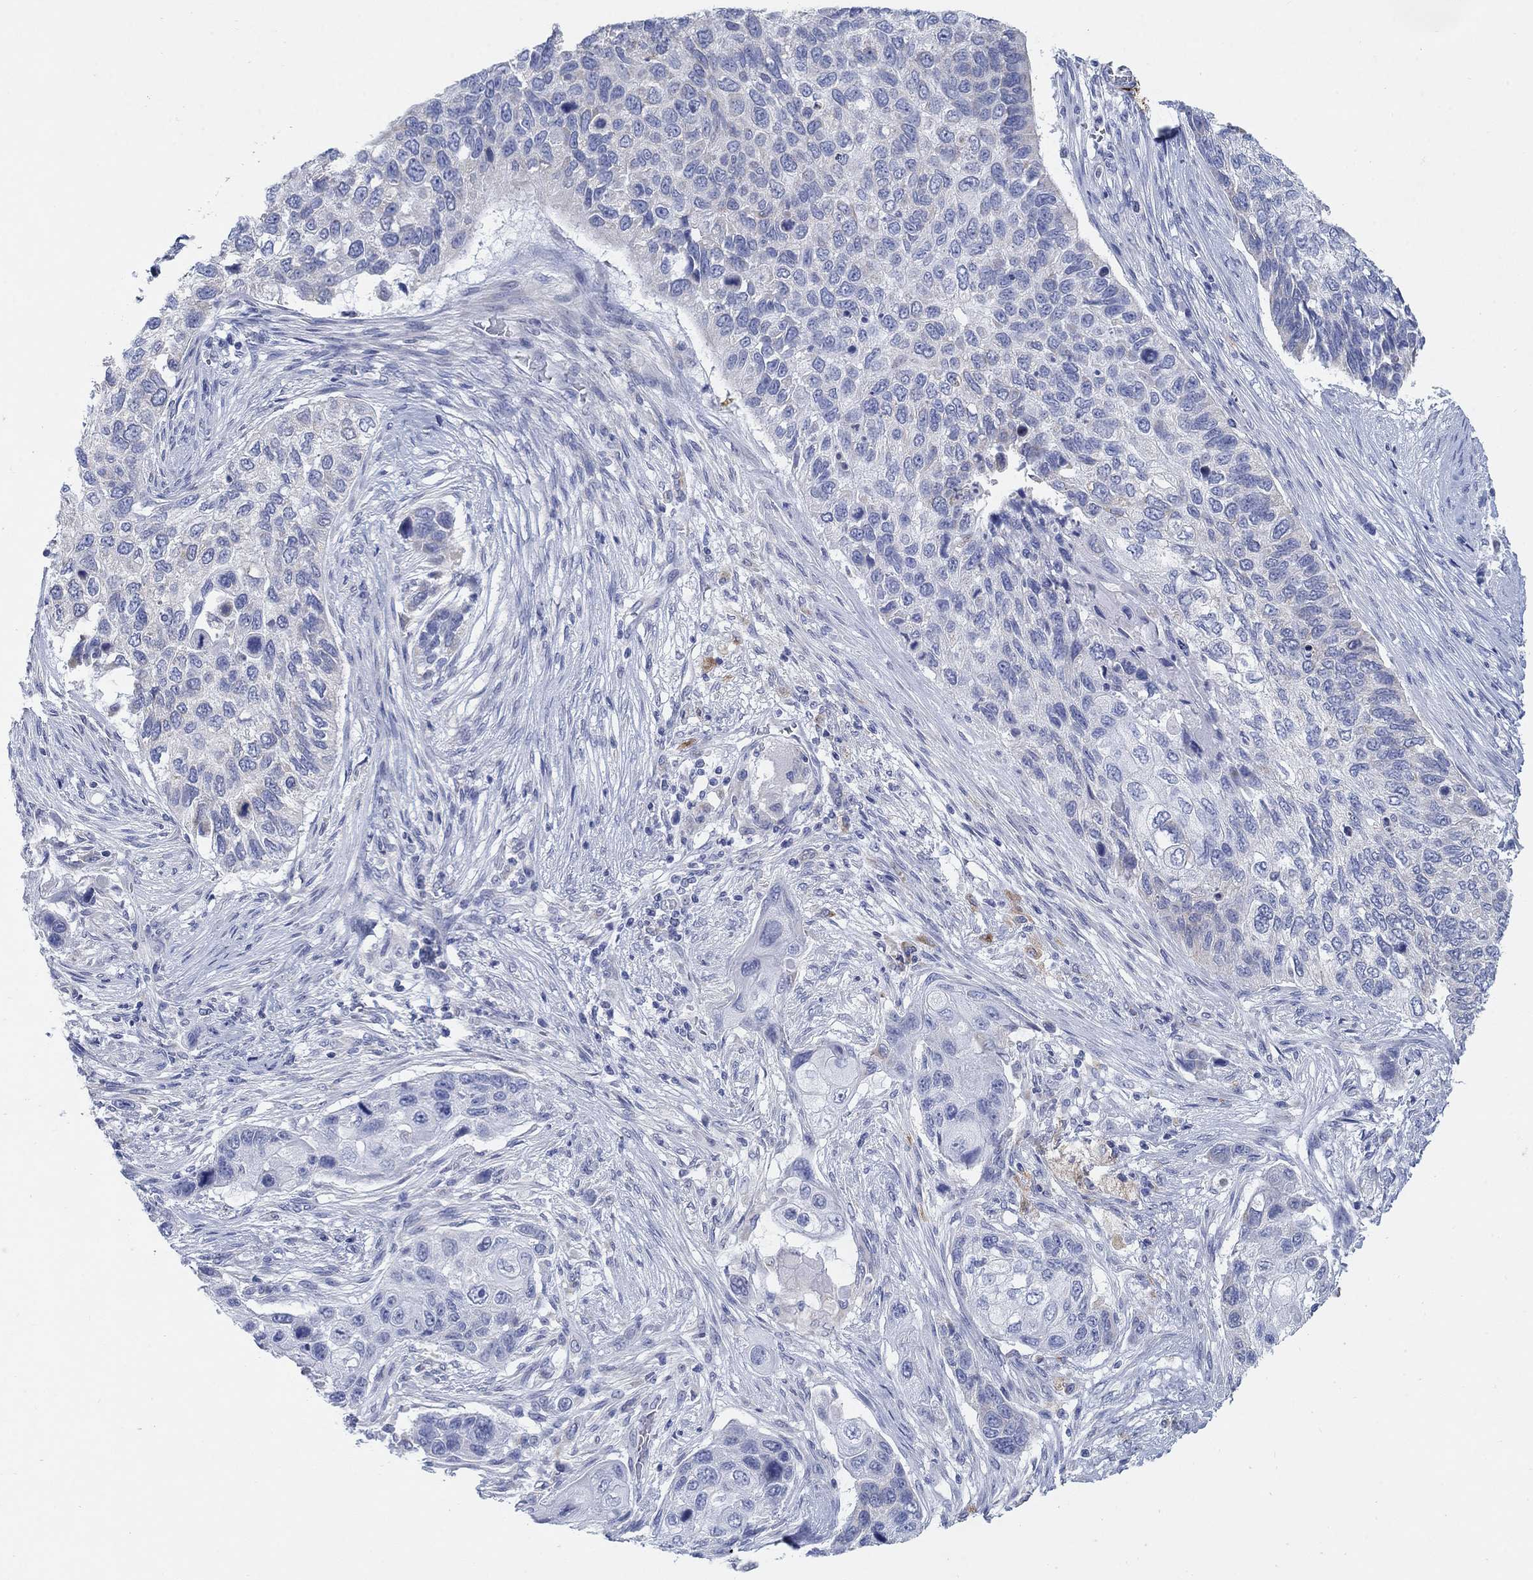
{"staining": {"intensity": "negative", "quantity": "none", "location": "none"}, "tissue": "lung cancer", "cell_type": "Tumor cells", "image_type": "cancer", "snomed": [{"axis": "morphology", "description": "Normal tissue, NOS"}, {"axis": "morphology", "description": "Squamous cell carcinoma, NOS"}, {"axis": "topography", "description": "Bronchus"}, {"axis": "topography", "description": "Lung"}], "caption": "High power microscopy image of an immunohistochemistry (IHC) micrograph of squamous cell carcinoma (lung), revealing no significant positivity in tumor cells.", "gene": "SCCPDH", "patient": {"sex": "male", "age": 69}}